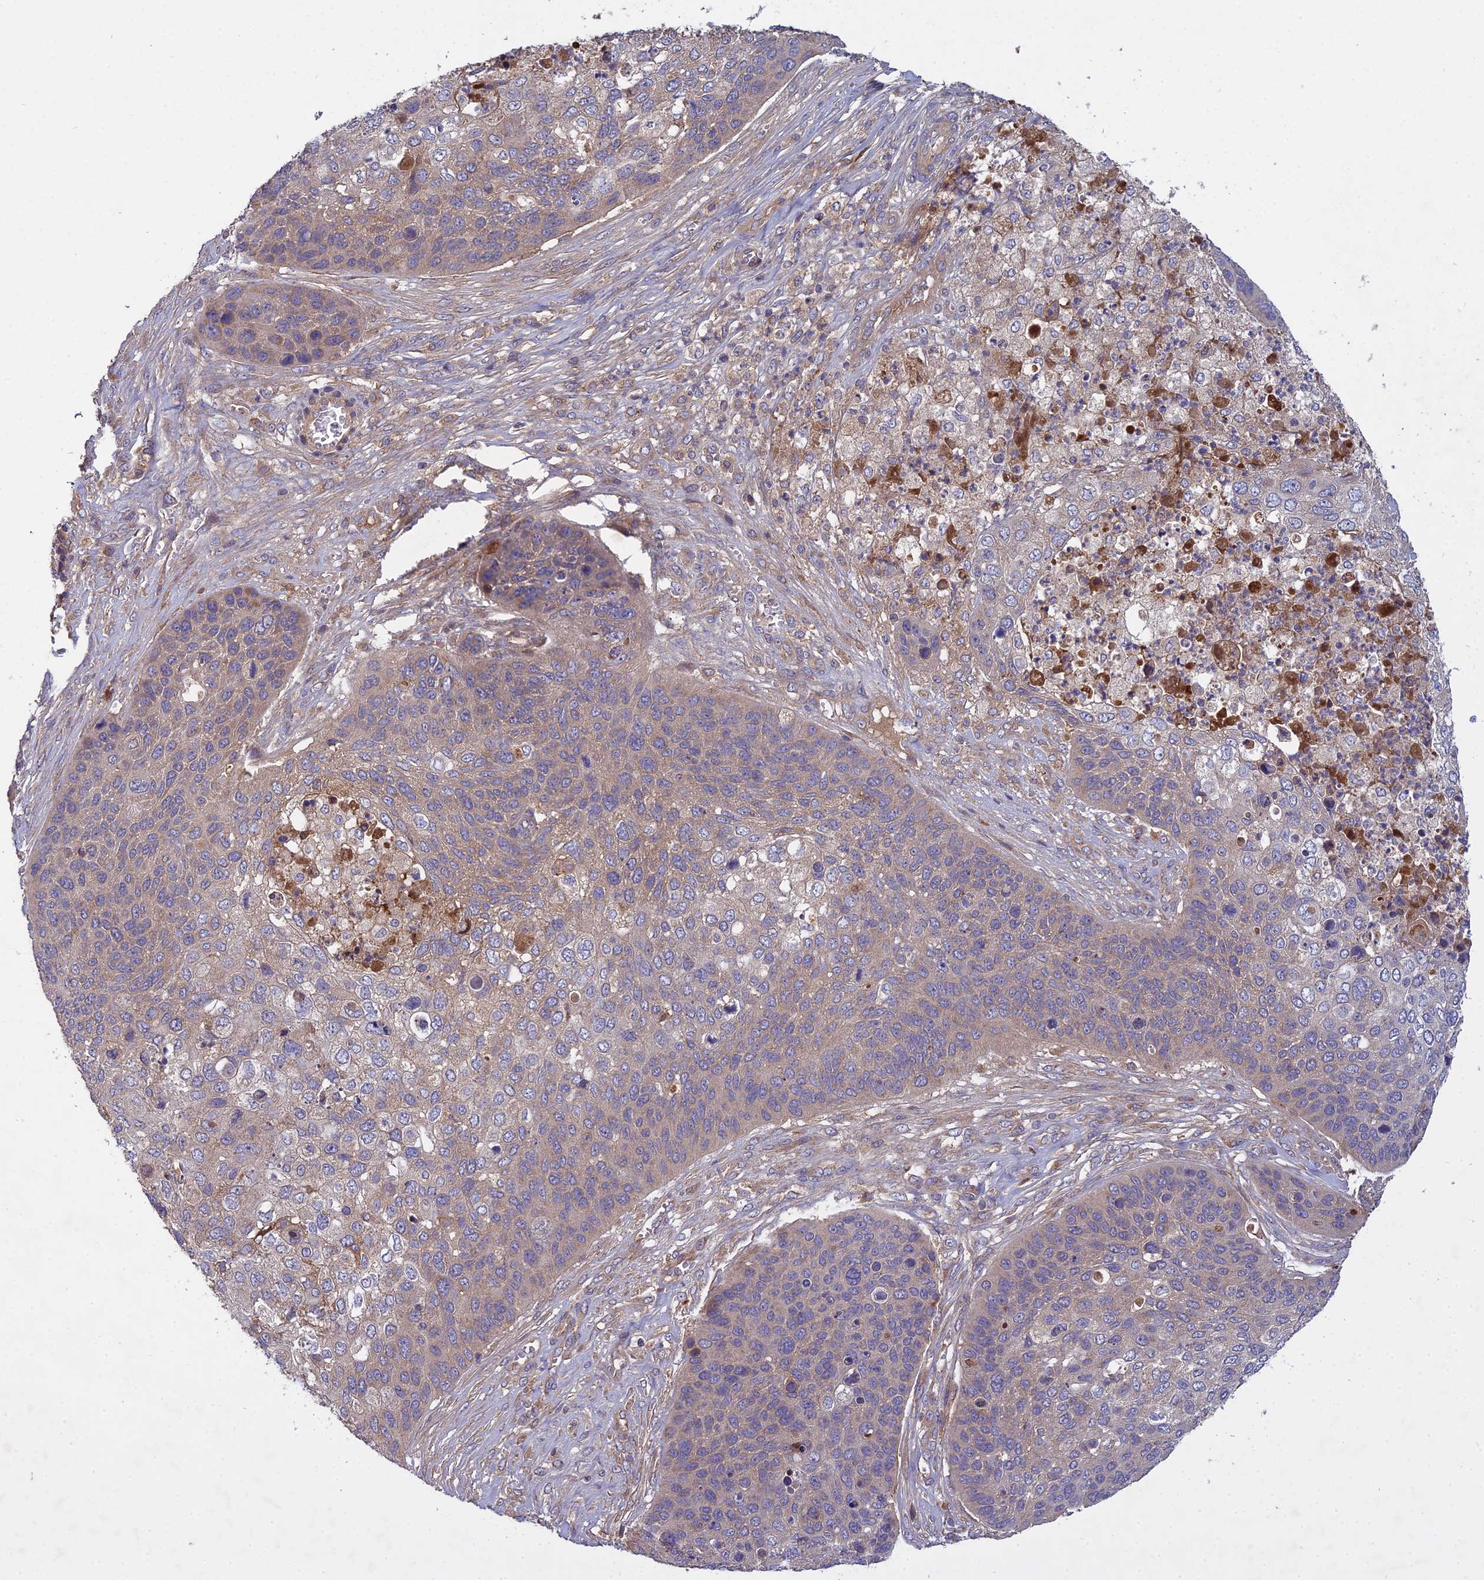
{"staining": {"intensity": "weak", "quantity": "<25%", "location": "cytoplasmic/membranous"}, "tissue": "skin cancer", "cell_type": "Tumor cells", "image_type": "cancer", "snomed": [{"axis": "morphology", "description": "Basal cell carcinoma"}, {"axis": "topography", "description": "Skin"}], "caption": "A photomicrograph of human skin cancer (basal cell carcinoma) is negative for staining in tumor cells.", "gene": "CCDC167", "patient": {"sex": "female", "age": 74}}